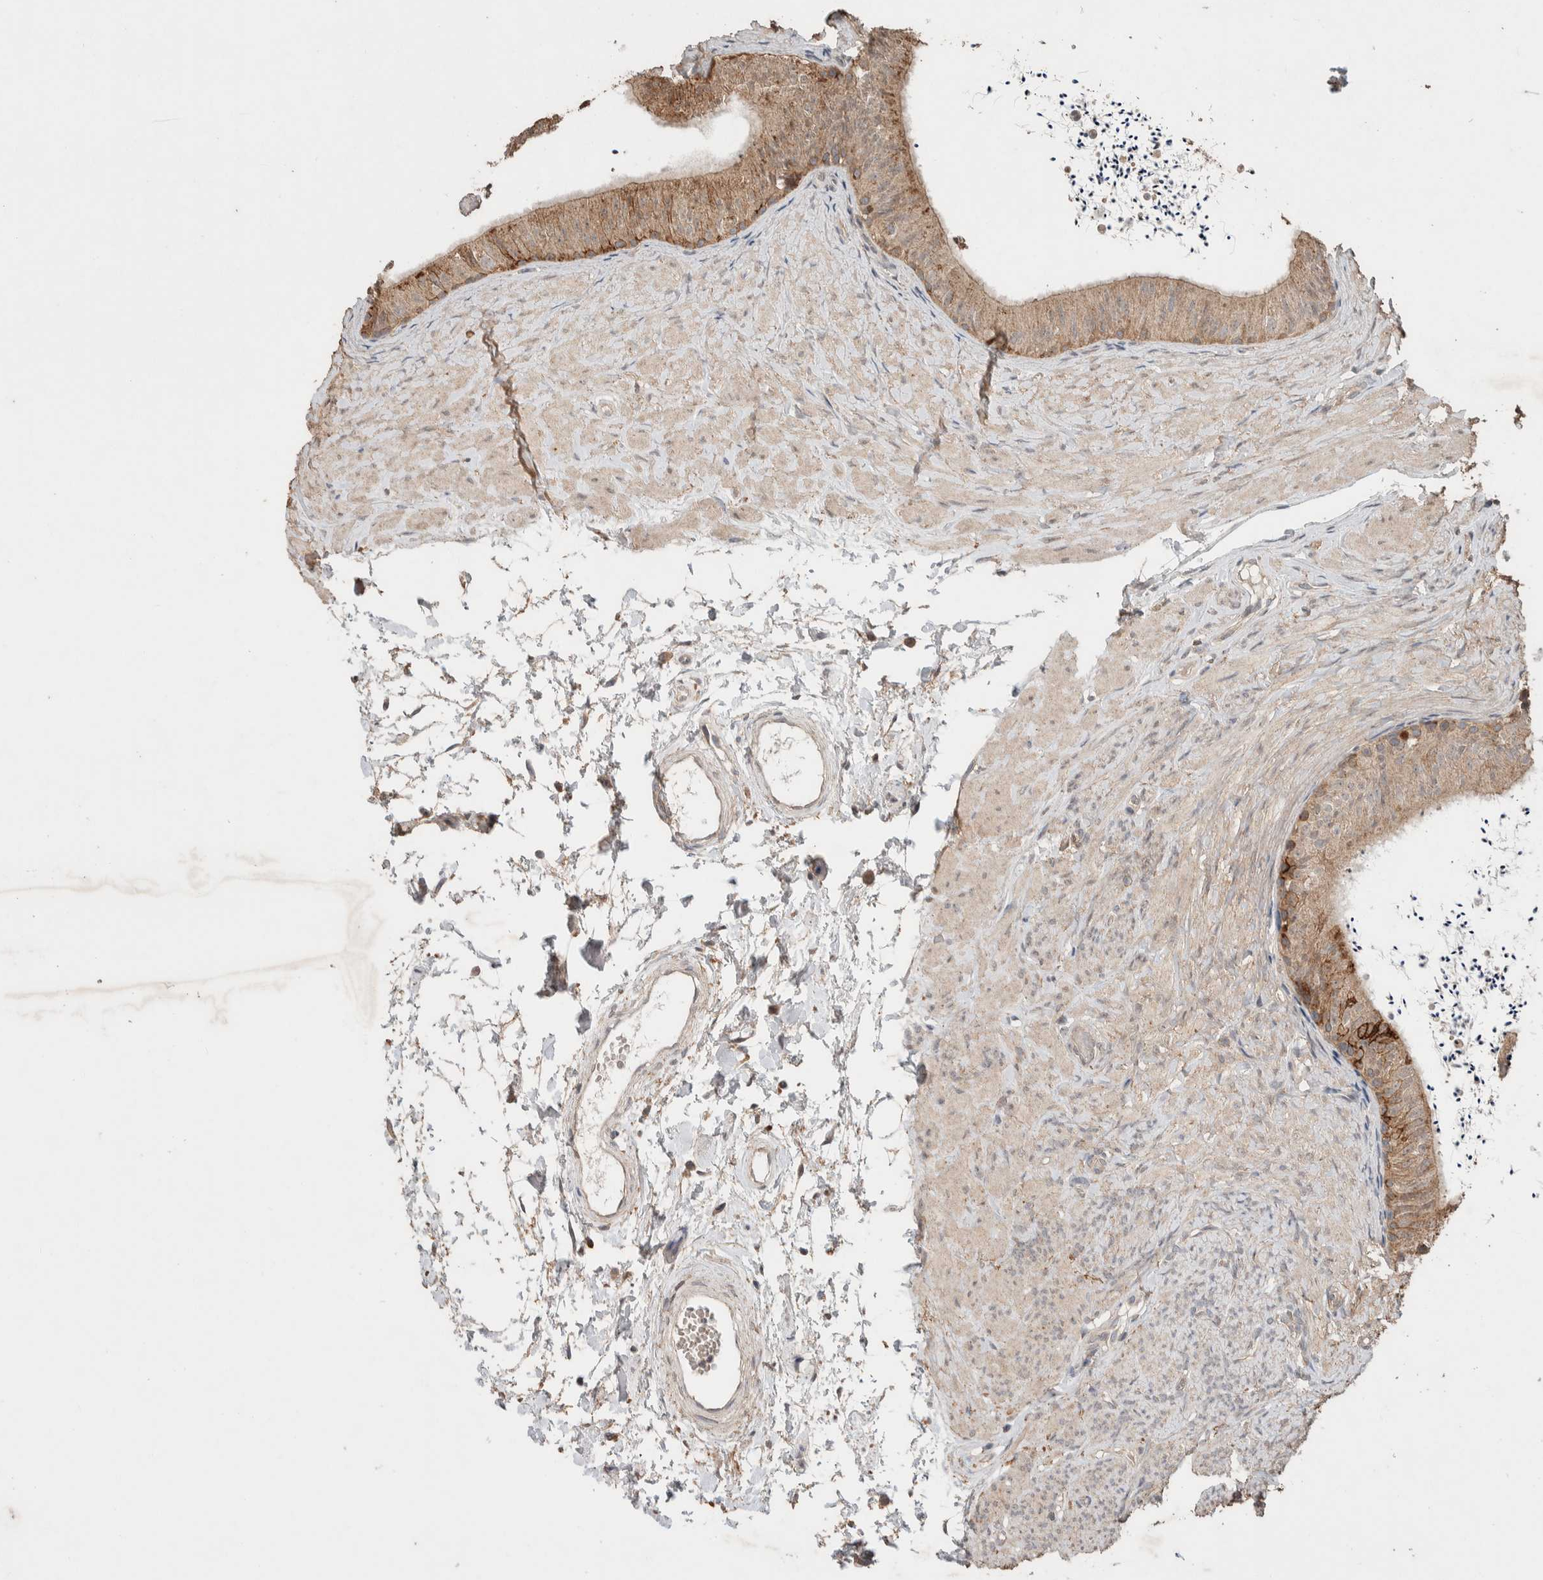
{"staining": {"intensity": "moderate", "quantity": ">75%", "location": "cytoplasmic/membranous"}, "tissue": "epididymis", "cell_type": "Glandular cells", "image_type": "normal", "snomed": [{"axis": "morphology", "description": "Normal tissue, NOS"}, {"axis": "topography", "description": "Epididymis"}], "caption": "Protein analysis of unremarkable epididymis shows moderate cytoplasmic/membranous positivity in about >75% of glandular cells. The staining is performed using DAB brown chromogen to label protein expression. The nuclei are counter-stained blue using hematoxylin.", "gene": "KCNJ5", "patient": {"sex": "male", "age": 56}}